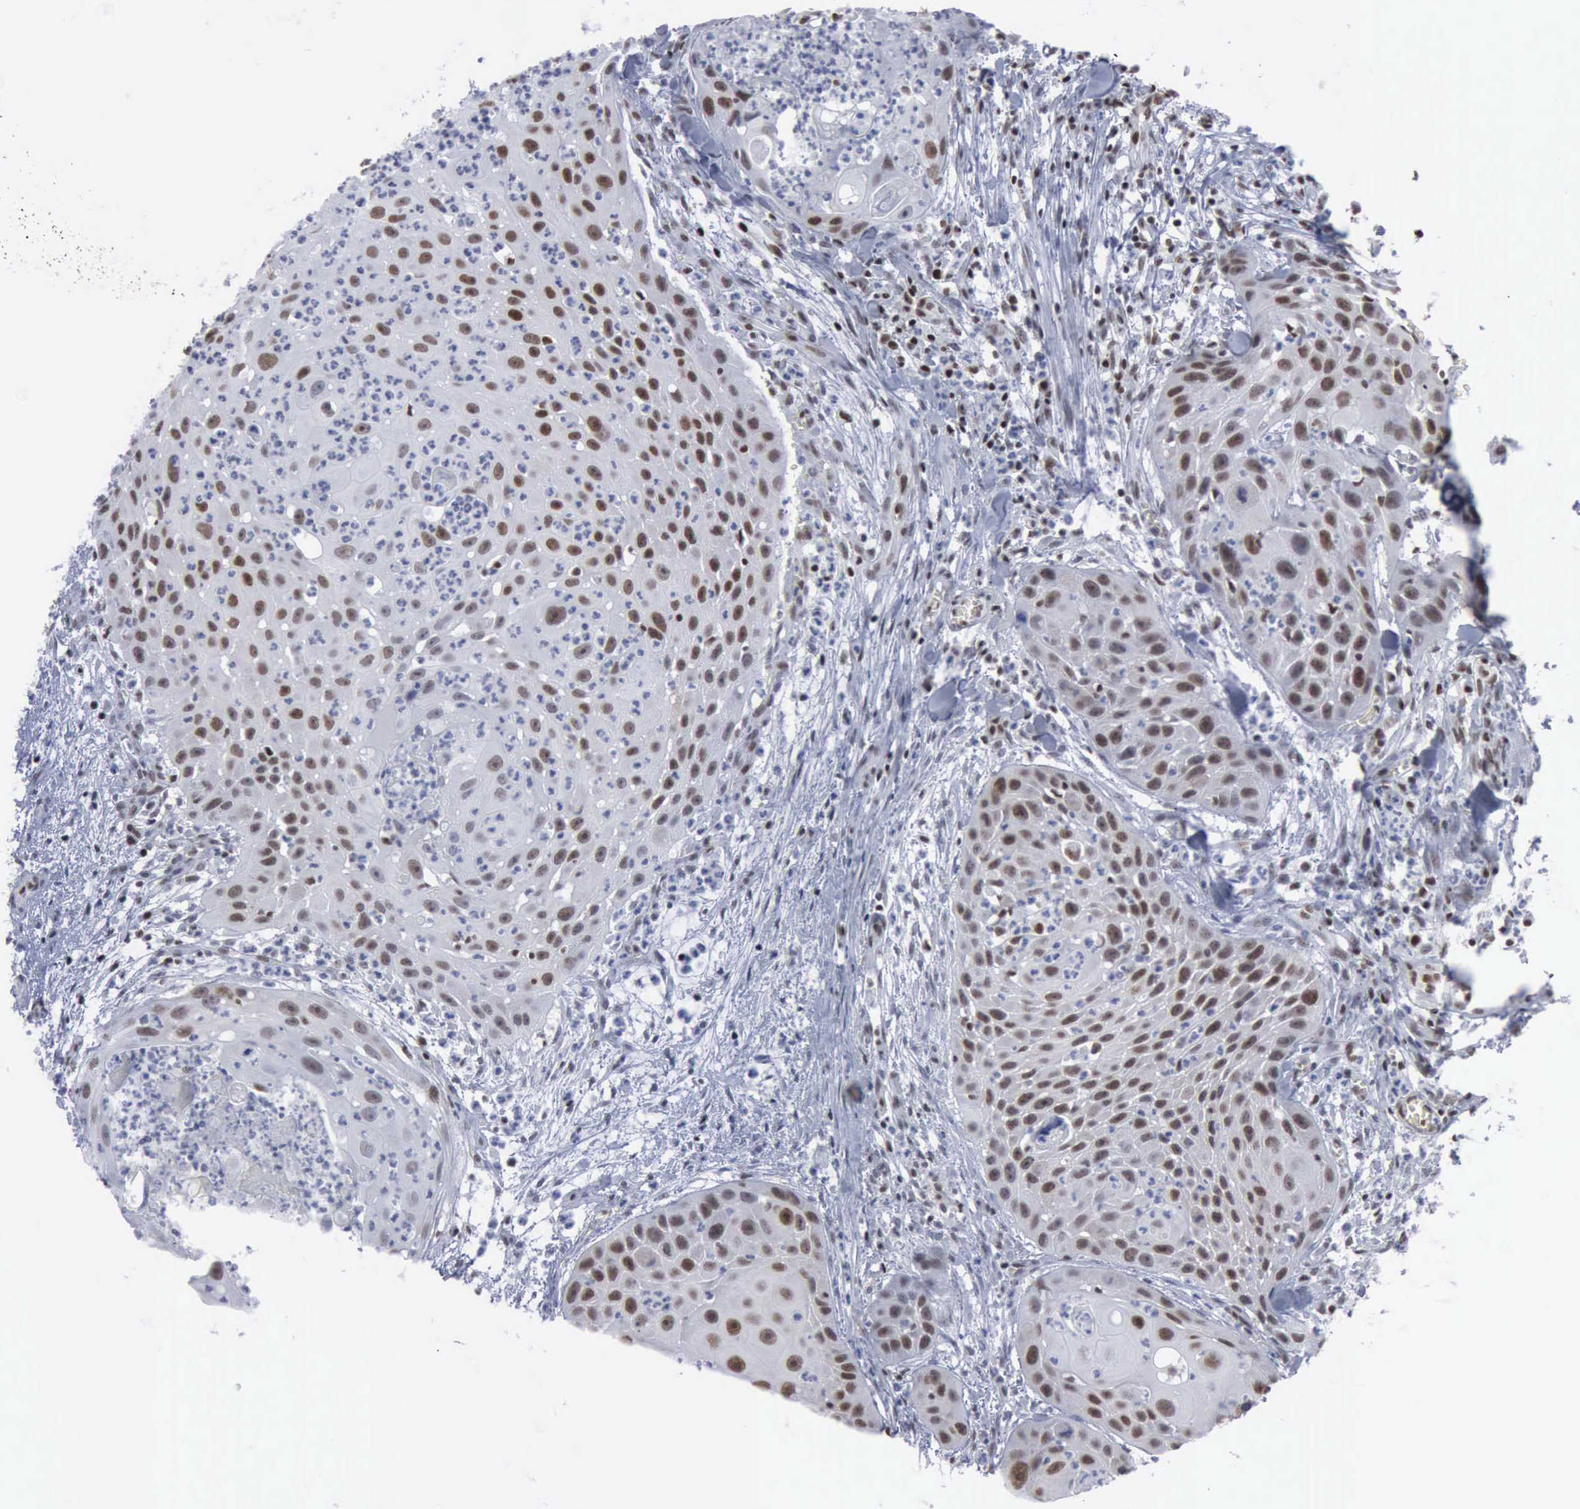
{"staining": {"intensity": "moderate", "quantity": "25%-75%", "location": "nuclear"}, "tissue": "head and neck cancer", "cell_type": "Tumor cells", "image_type": "cancer", "snomed": [{"axis": "morphology", "description": "Squamous cell carcinoma, NOS"}, {"axis": "topography", "description": "Head-Neck"}], "caption": "Brown immunohistochemical staining in head and neck cancer demonstrates moderate nuclear positivity in approximately 25%-75% of tumor cells.", "gene": "XPA", "patient": {"sex": "male", "age": 64}}